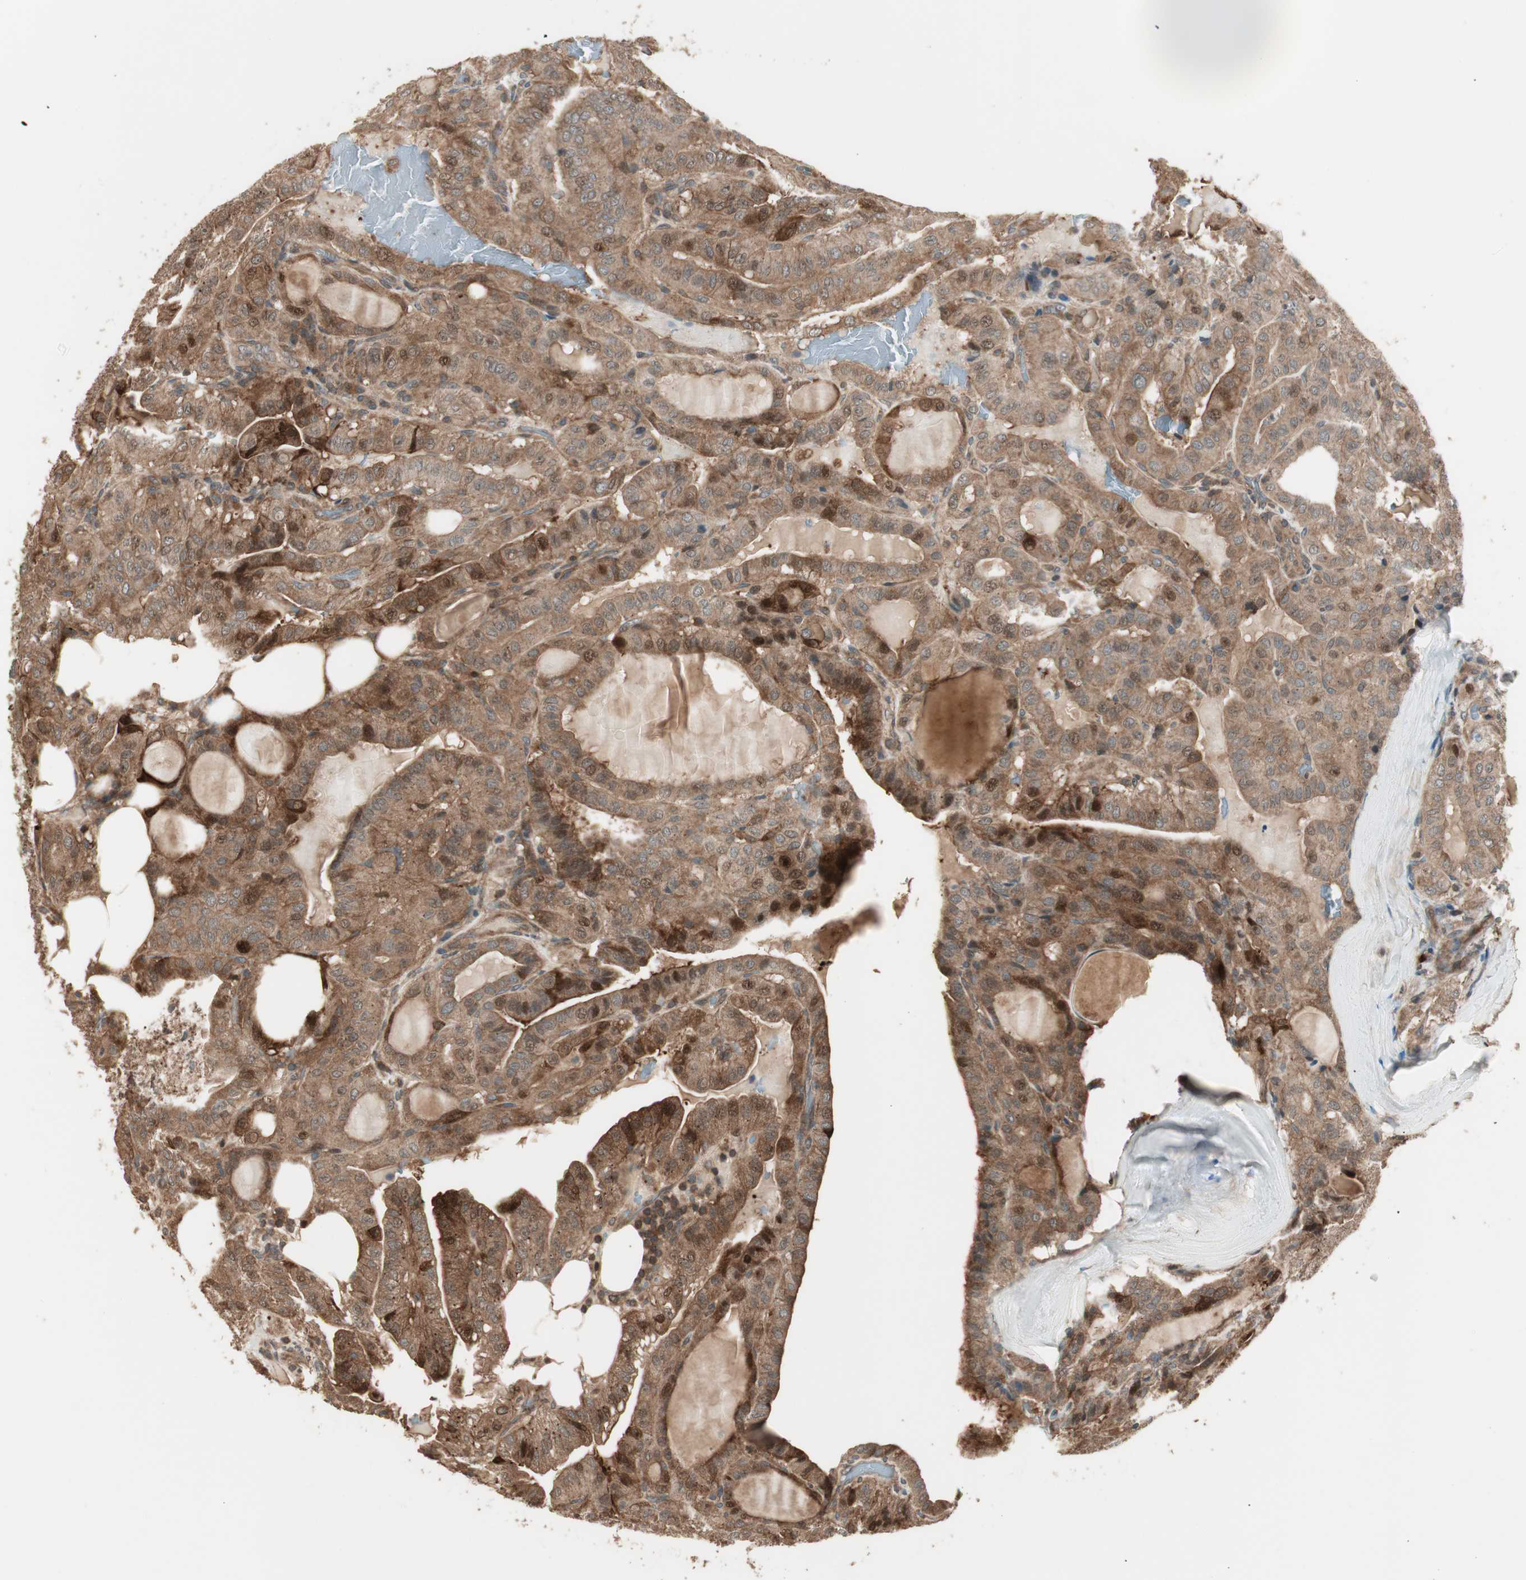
{"staining": {"intensity": "moderate", "quantity": ">75%", "location": "cytoplasmic/membranous,nuclear"}, "tissue": "thyroid cancer", "cell_type": "Tumor cells", "image_type": "cancer", "snomed": [{"axis": "morphology", "description": "Papillary adenocarcinoma, NOS"}, {"axis": "topography", "description": "Thyroid gland"}], "caption": "Thyroid cancer (papillary adenocarcinoma) tissue reveals moderate cytoplasmic/membranous and nuclear positivity in approximately >75% of tumor cells", "gene": "CNOT4", "patient": {"sex": "male", "age": 77}}